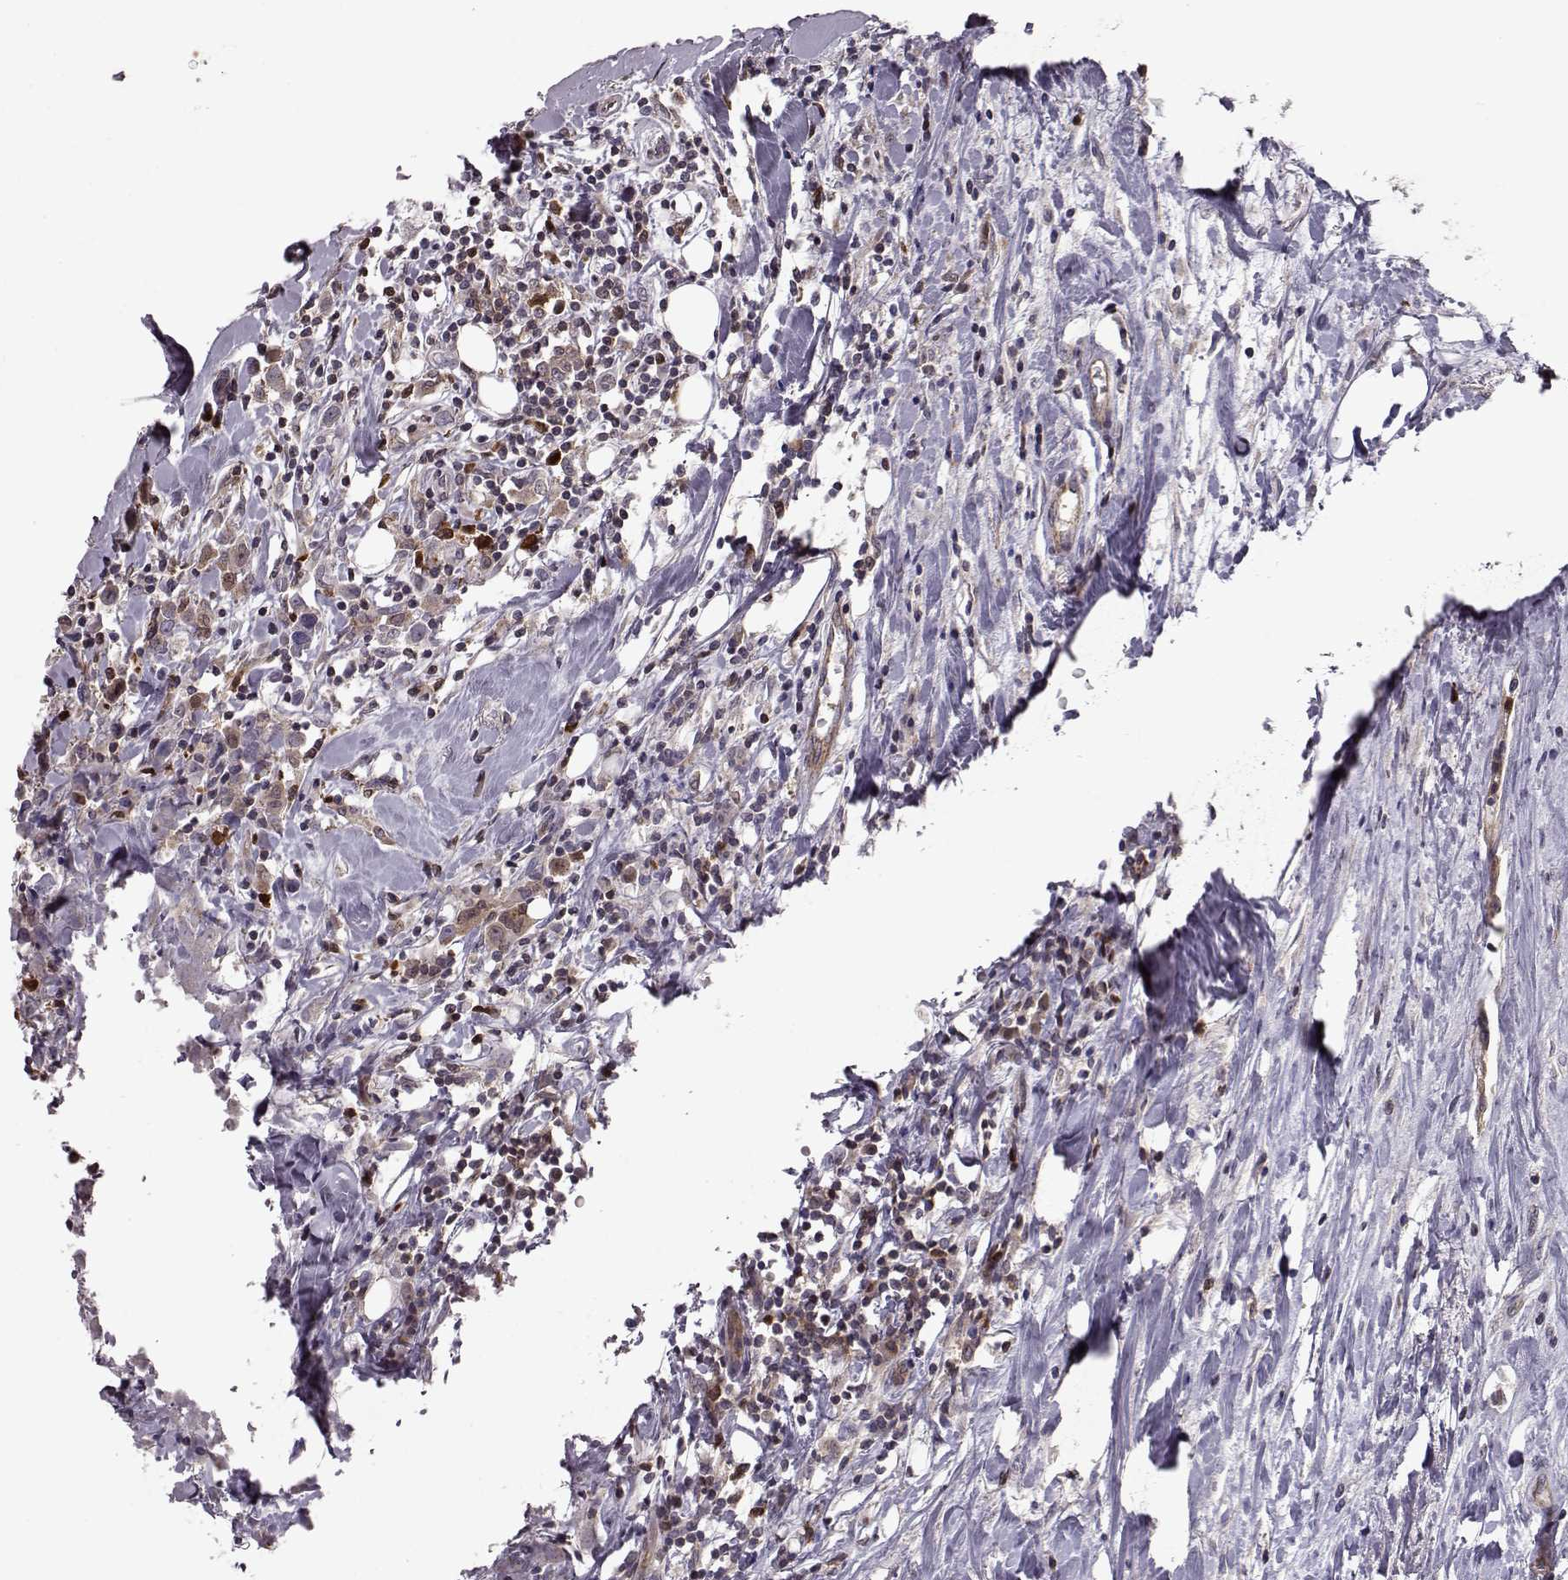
{"staining": {"intensity": "weak", "quantity": ">75%", "location": "nuclear"}, "tissue": "breast cancer", "cell_type": "Tumor cells", "image_type": "cancer", "snomed": [{"axis": "morphology", "description": "Duct carcinoma"}, {"axis": "topography", "description": "Breast"}], "caption": "Immunohistochemical staining of breast cancer (invasive ductal carcinoma) displays weak nuclear protein expression in about >75% of tumor cells.", "gene": "RANBP1", "patient": {"sex": "female", "age": 61}}